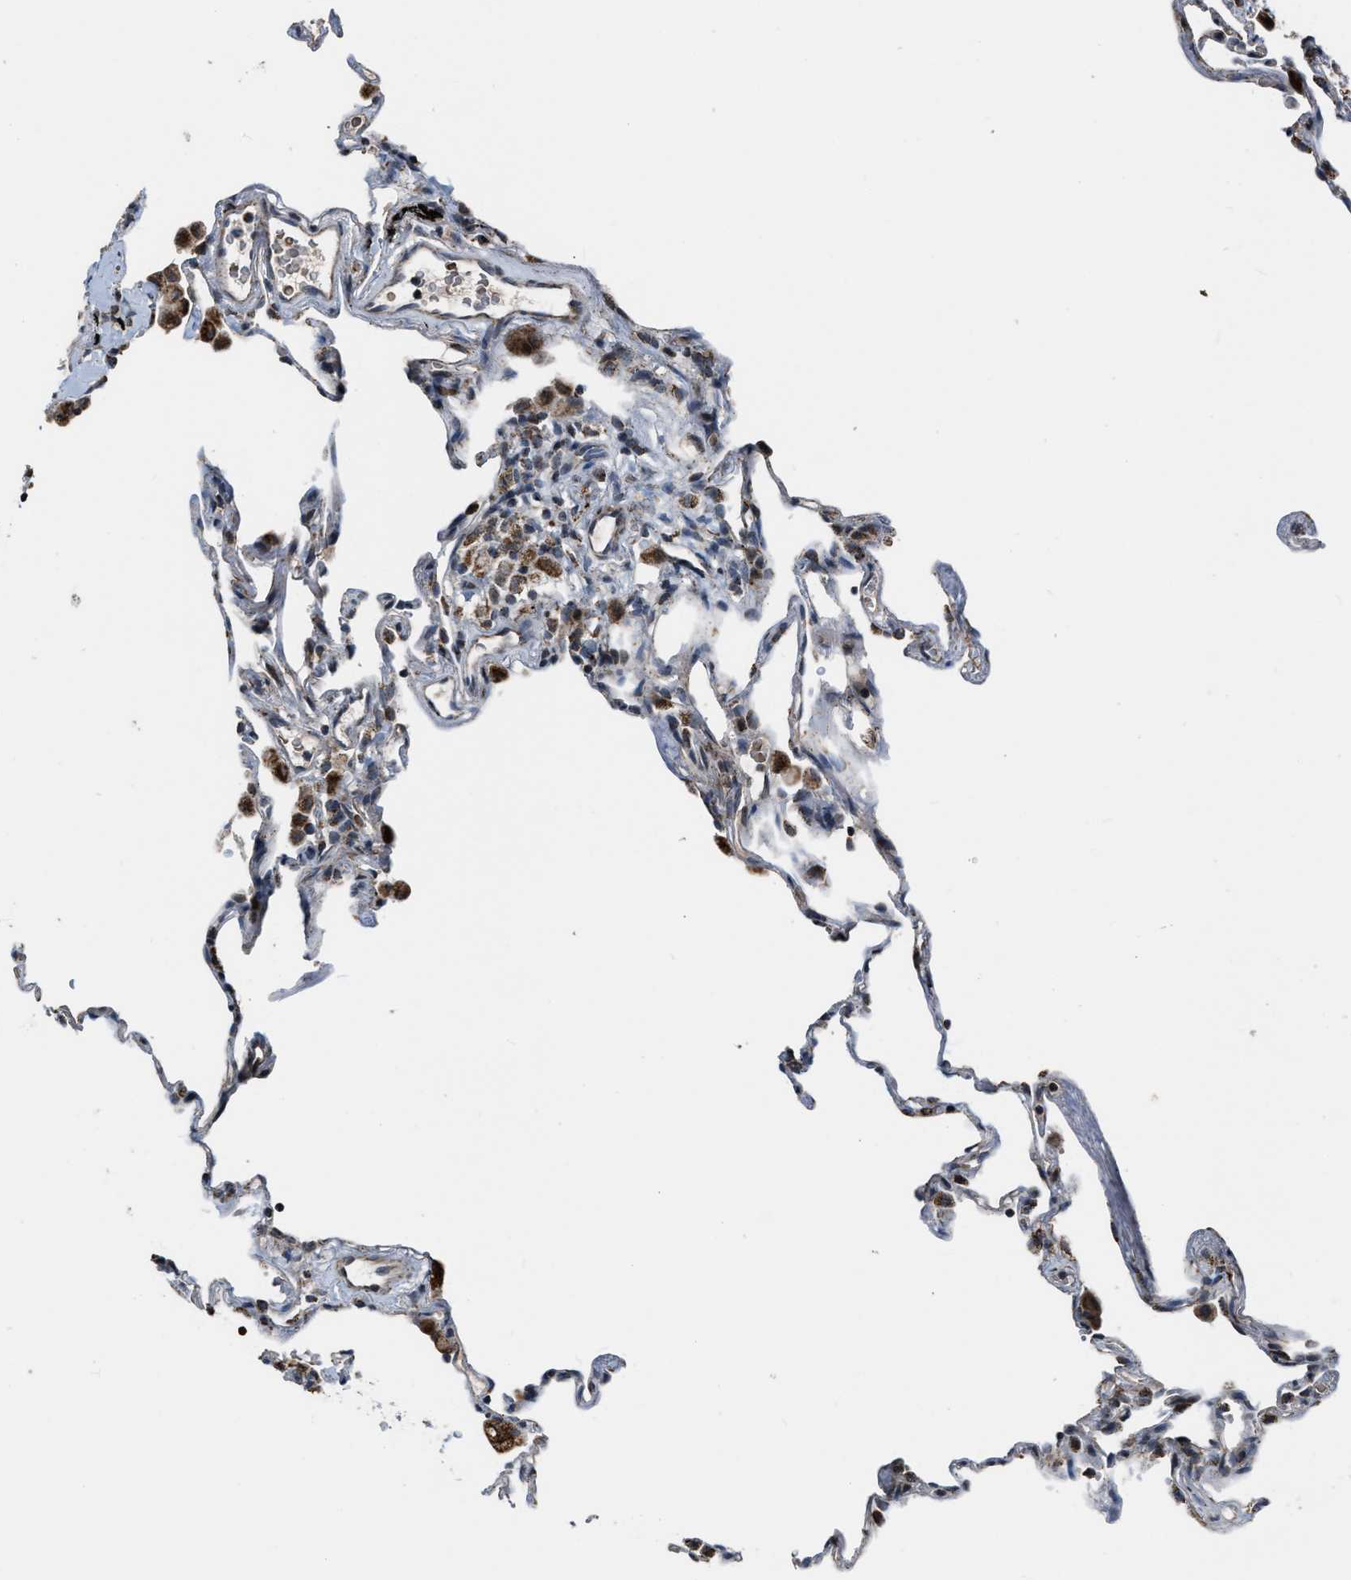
{"staining": {"intensity": "moderate", "quantity": "25%-75%", "location": "cytoplasmic/membranous"}, "tissue": "lung", "cell_type": "Alveolar cells", "image_type": "normal", "snomed": [{"axis": "morphology", "description": "Normal tissue, NOS"}, {"axis": "topography", "description": "Lung"}], "caption": "This photomicrograph displays immunohistochemistry (IHC) staining of normal lung, with medium moderate cytoplasmic/membranous expression in approximately 25%-75% of alveolar cells.", "gene": "CHN2", "patient": {"sex": "male", "age": 59}}